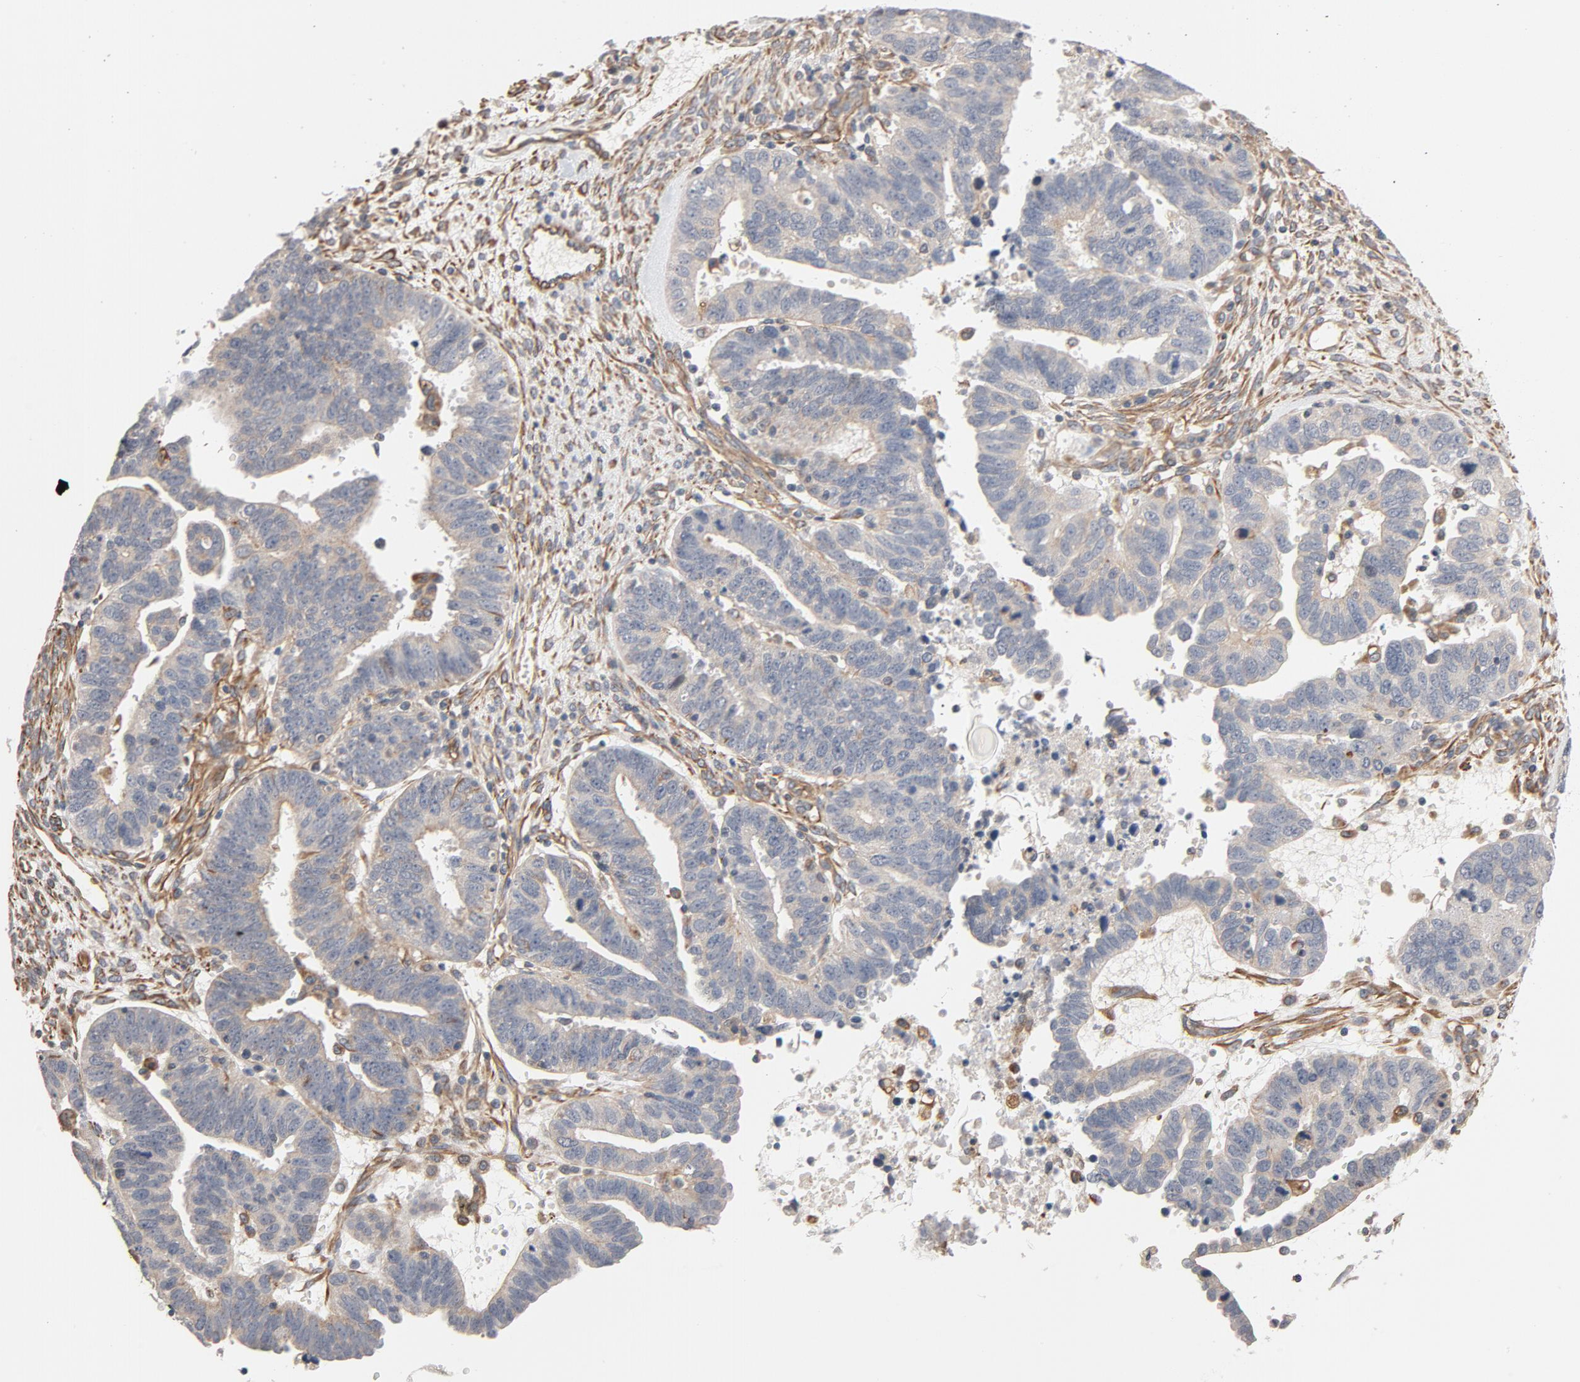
{"staining": {"intensity": "weak", "quantity": ">75%", "location": "cytoplasmic/membranous"}, "tissue": "ovarian cancer", "cell_type": "Tumor cells", "image_type": "cancer", "snomed": [{"axis": "morphology", "description": "Carcinoma, endometroid"}, {"axis": "morphology", "description": "Cystadenocarcinoma, serous, NOS"}, {"axis": "topography", "description": "Ovary"}], "caption": "Ovarian cancer (serous cystadenocarcinoma) stained with a protein marker reveals weak staining in tumor cells.", "gene": "TRIOBP", "patient": {"sex": "female", "age": 45}}